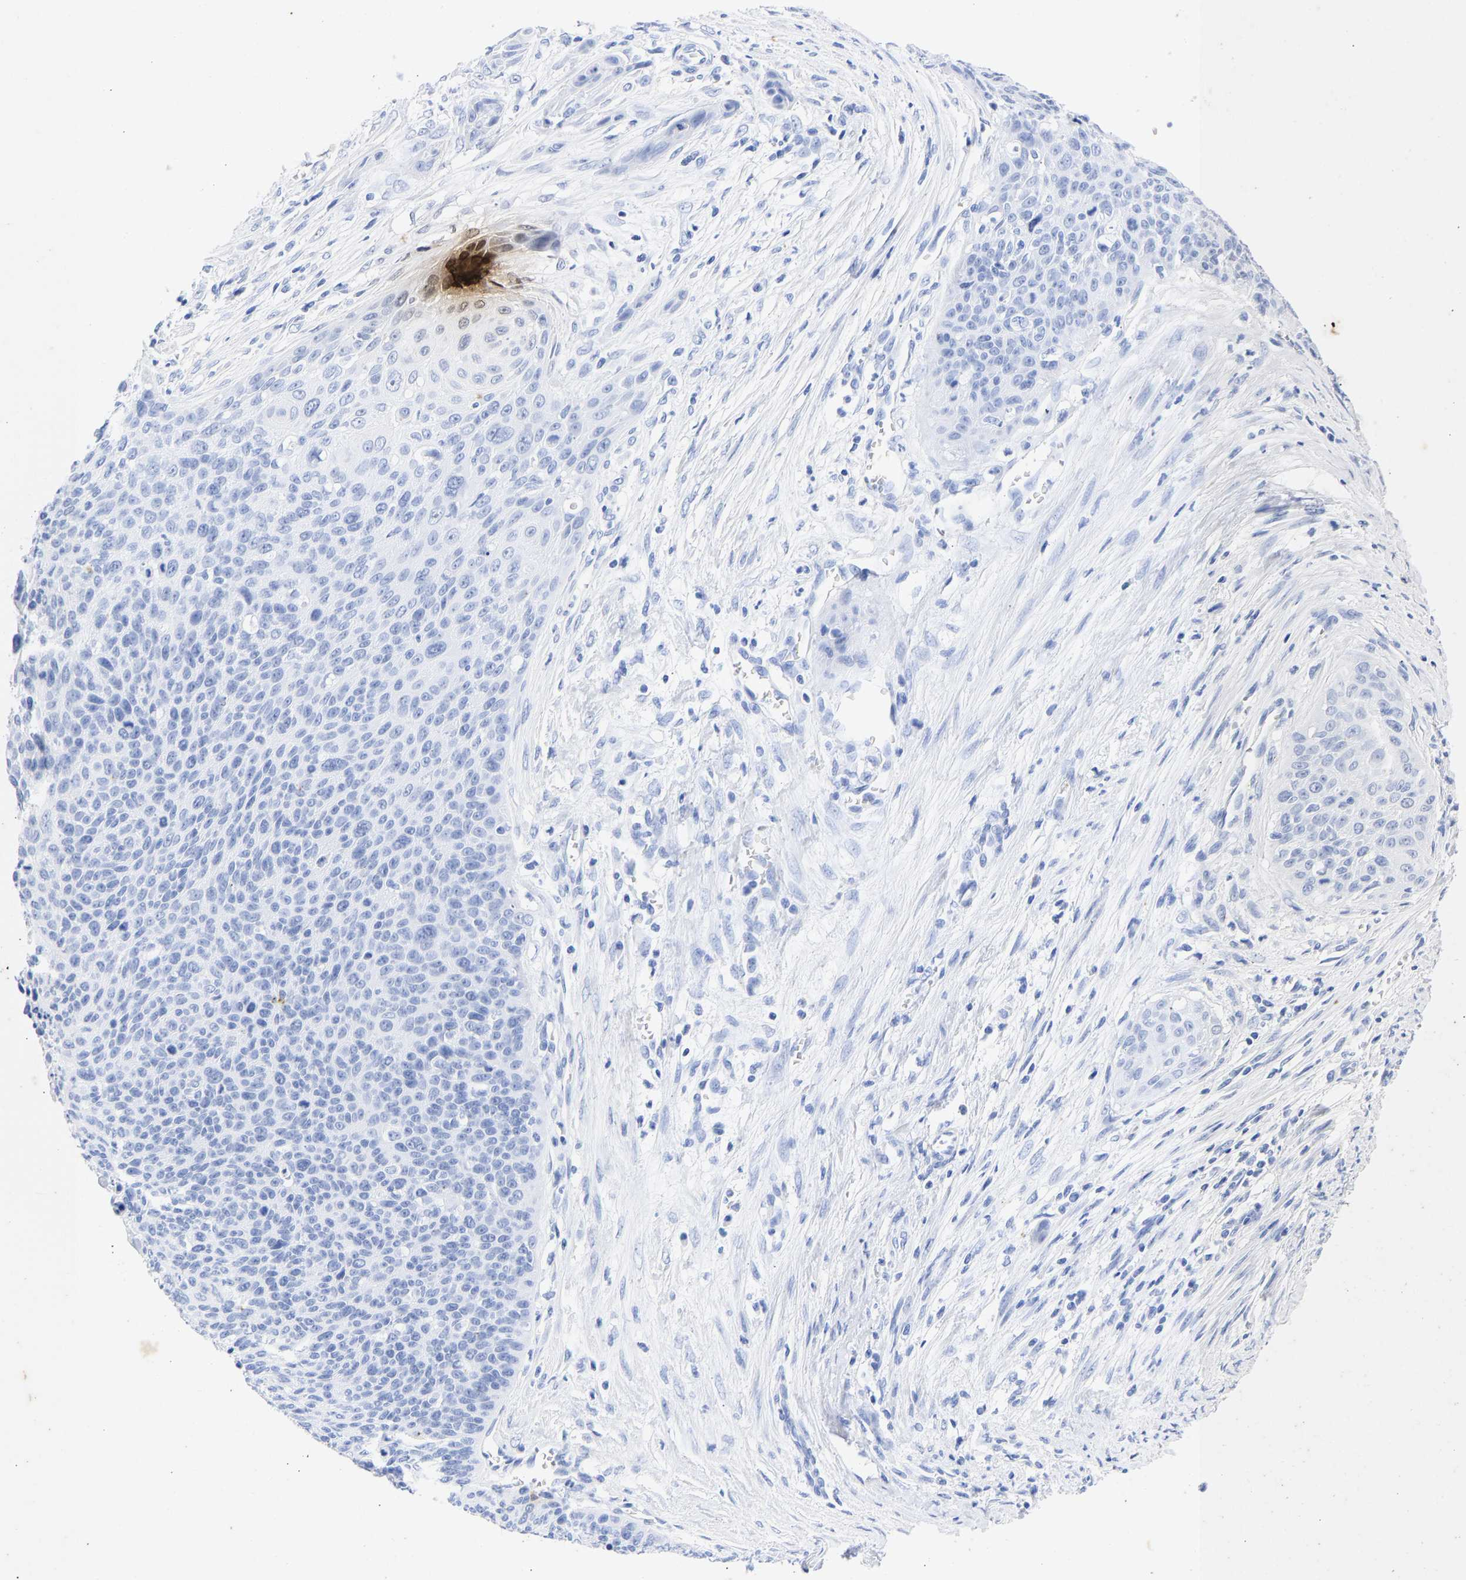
{"staining": {"intensity": "negative", "quantity": "none", "location": "none"}, "tissue": "cervical cancer", "cell_type": "Tumor cells", "image_type": "cancer", "snomed": [{"axis": "morphology", "description": "Squamous cell carcinoma, NOS"}, {"axis": "topography", "description": "Cervix"}], "caption": "IHC histopathology image of cervical cancer stained for a protein (brown), which demonstrates no staining in tumor cells.", "gene": "KRT1", "patient": {"sex": "female", "age": 55}}